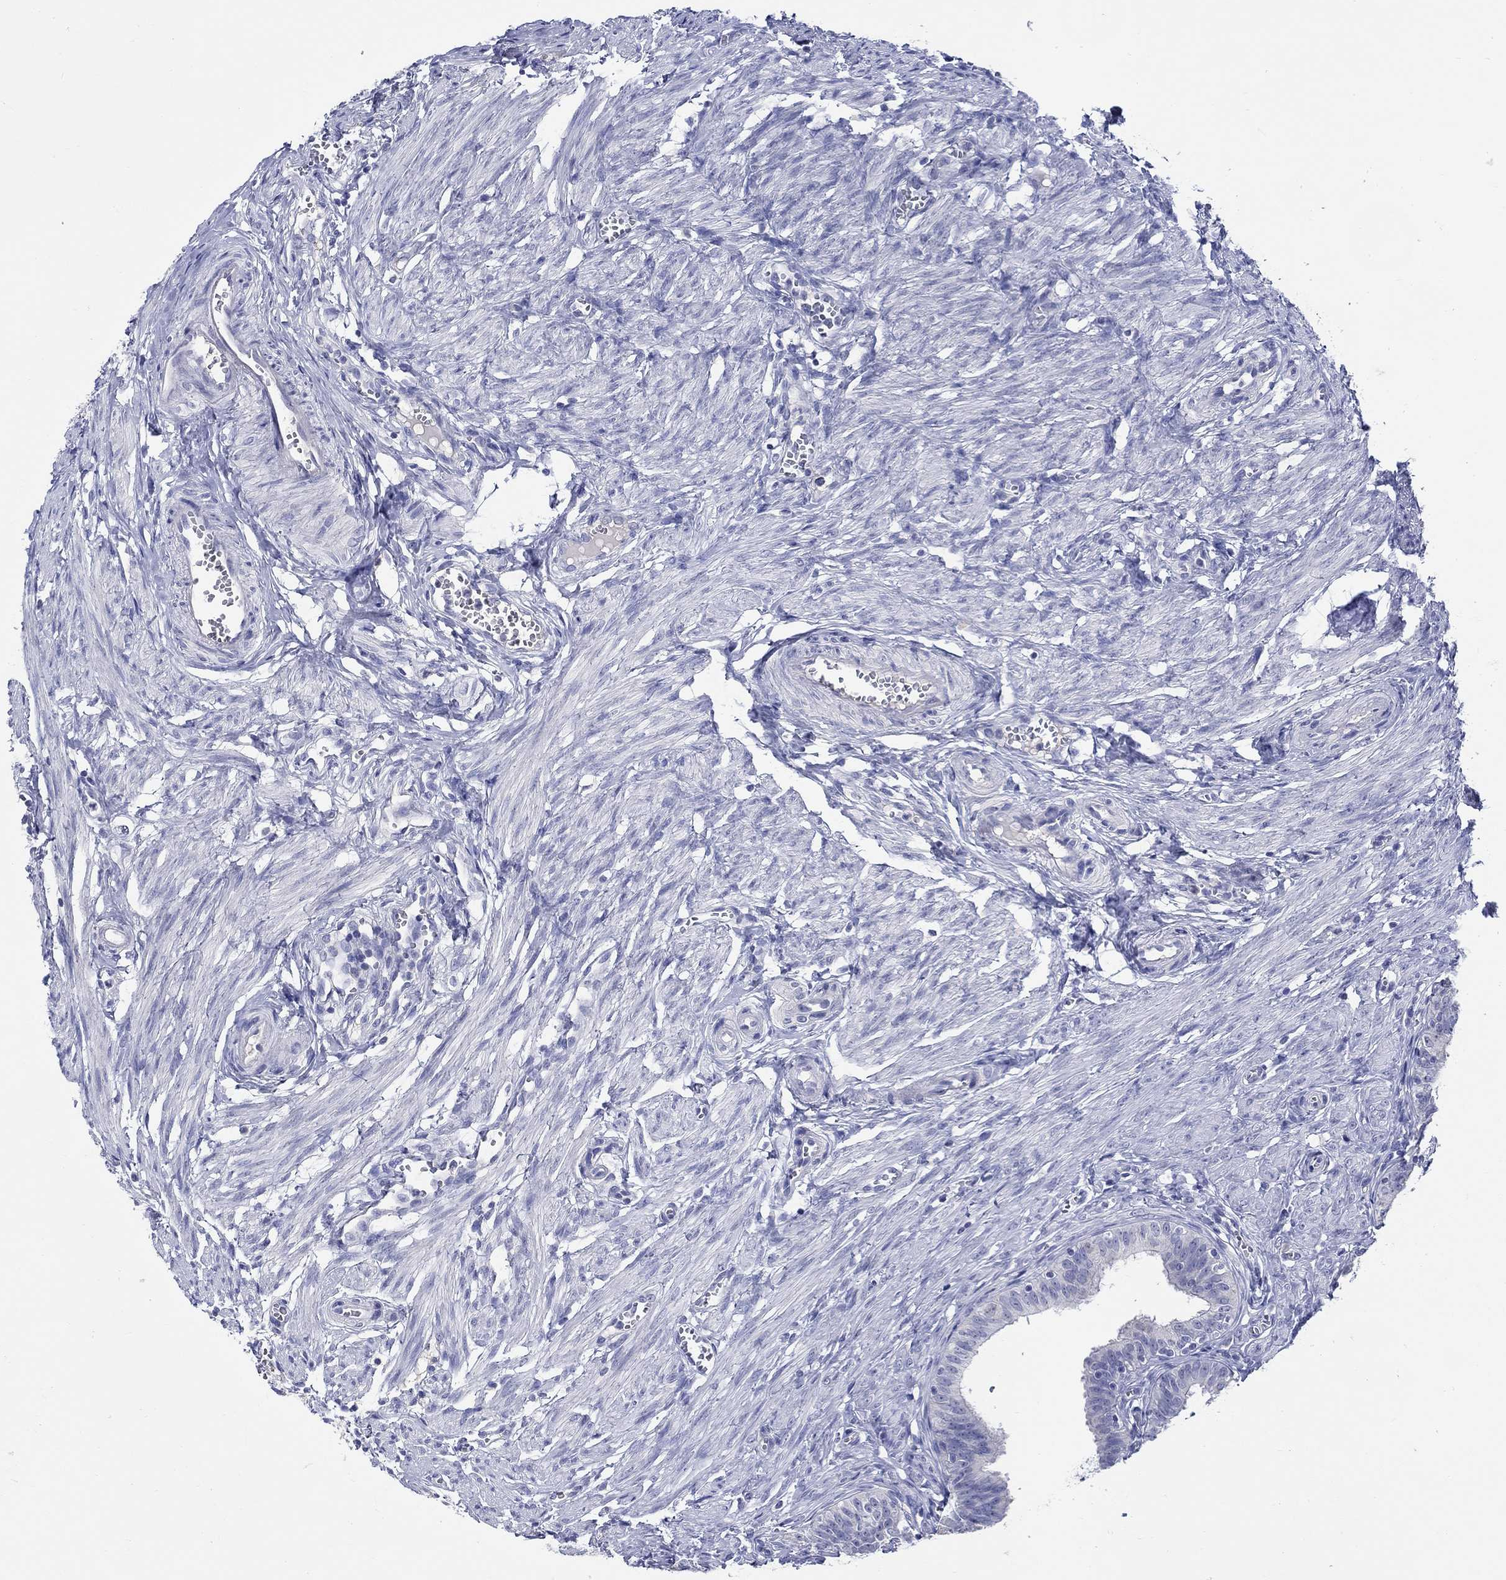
{"staining": {"intensity": "negative", "quantity": "none", "location": "none"}, "tissue": "fallopian tube", "cell_type": "Glandular cells", "image_type": "normal", "snomed": [{"axis": "morphology", "description": "Normal tissue, NOS"}, {"axis": "topography", "description": "Fallopian tube"}], "caption": "High magnification brightfield microscopy of benign fallopian tube stained with DAB (brown) and counterstained with hematoxylin (blue): glandular cells show no significant expression.", "gene": "SLC30A3", "patient": {"sex": "female", "age": 25}}